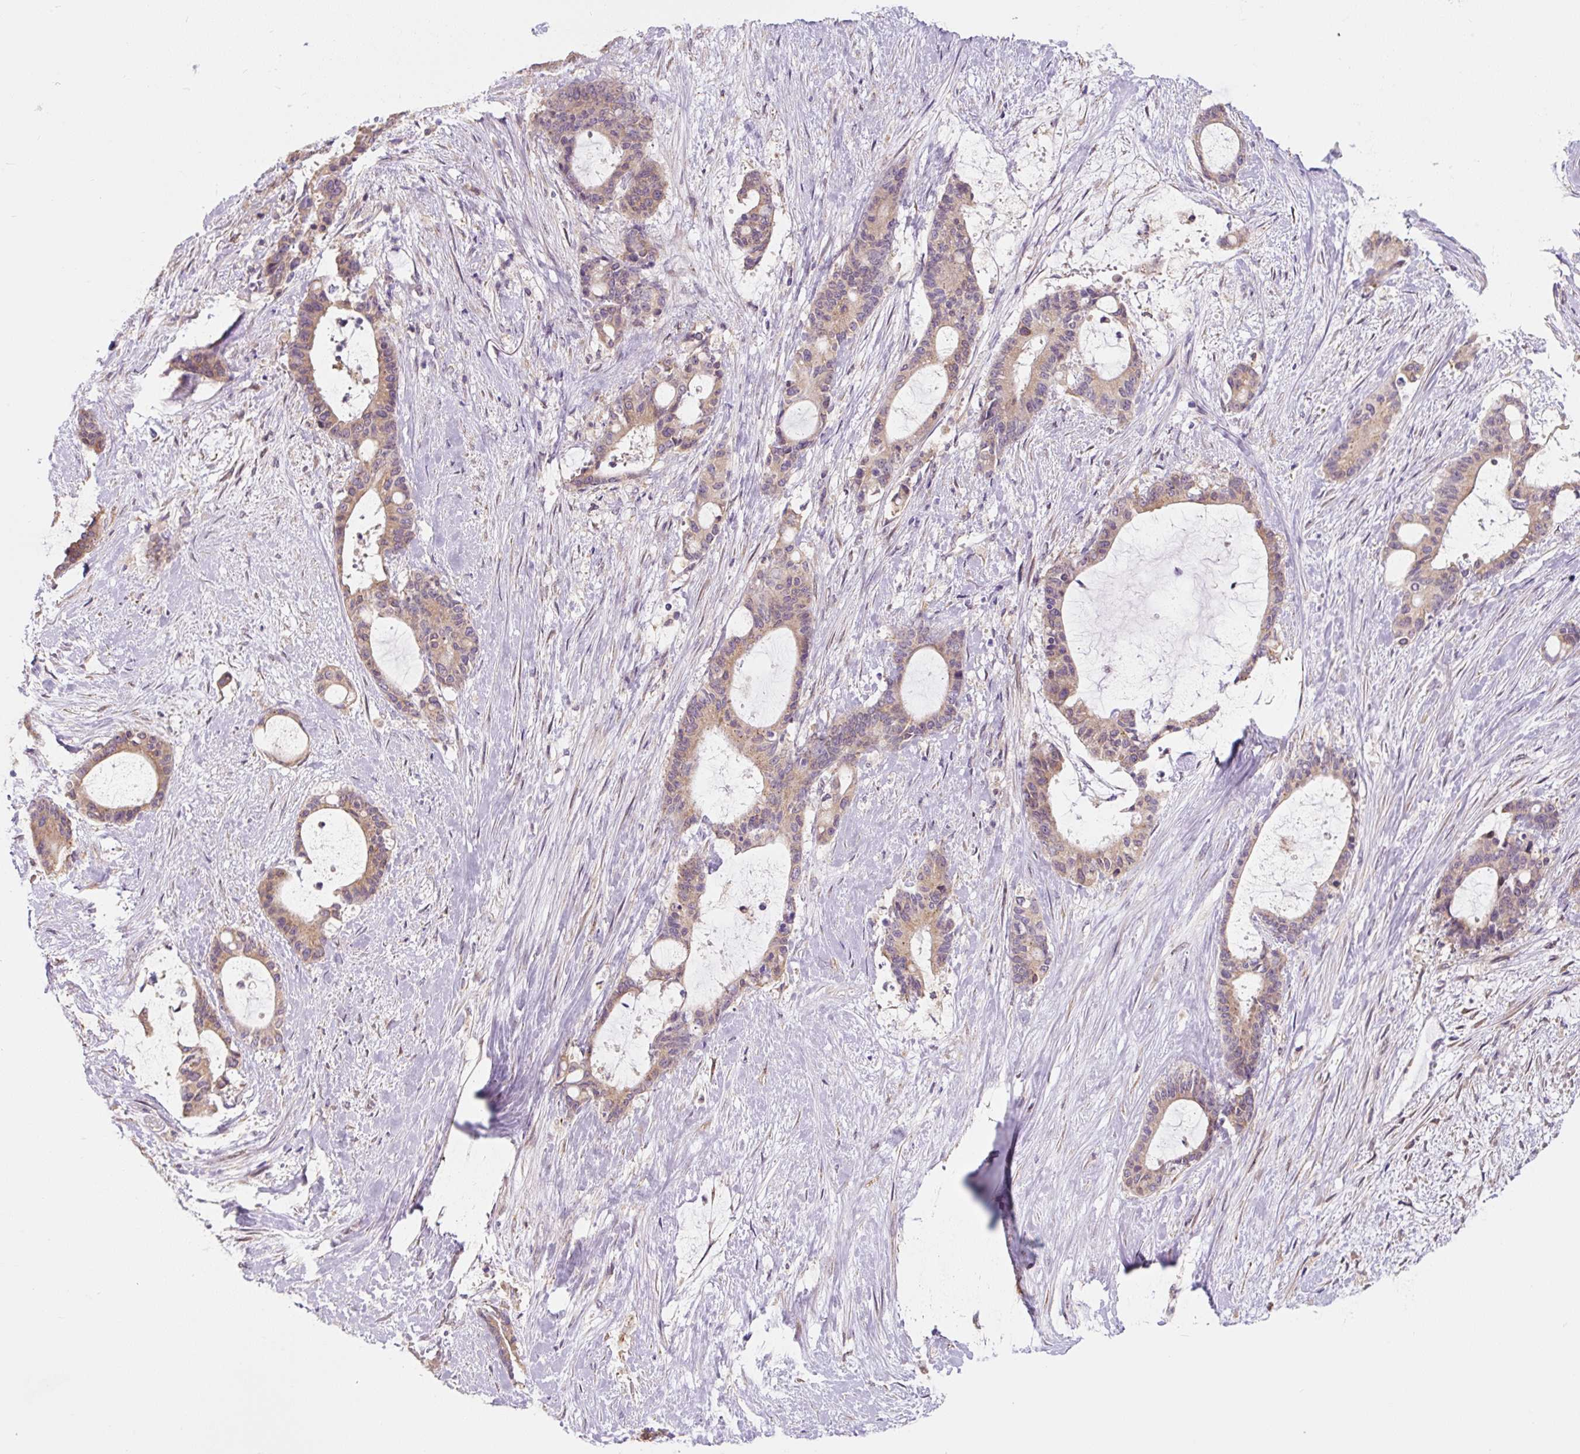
{"staining": {"intensity": "weak", "quantity": ">75%", "location": "cytoplasmic/membranous"}, "tissue": "liver cancer", "cell_type": "Tumor cells", "image_type": "cancer", "snomed": [{"axis": "morphology", "description": "Normal tissue, NOS"}, {"axis": "morphology", "description": "Cholangiocarcinoma"}, {"axis": "topography", "description": "Liver"}, {"axis": "topography", "description": "Peripheral nerve tissue"}], "caption": "The photomicrograph reveals a brown stain indicating the presence of a protein in the cytoplasmic/membranous of tumor cells in liver cancer.", "gene": "ASRGL1", "patient": {"sex": "female", "age": 73}}